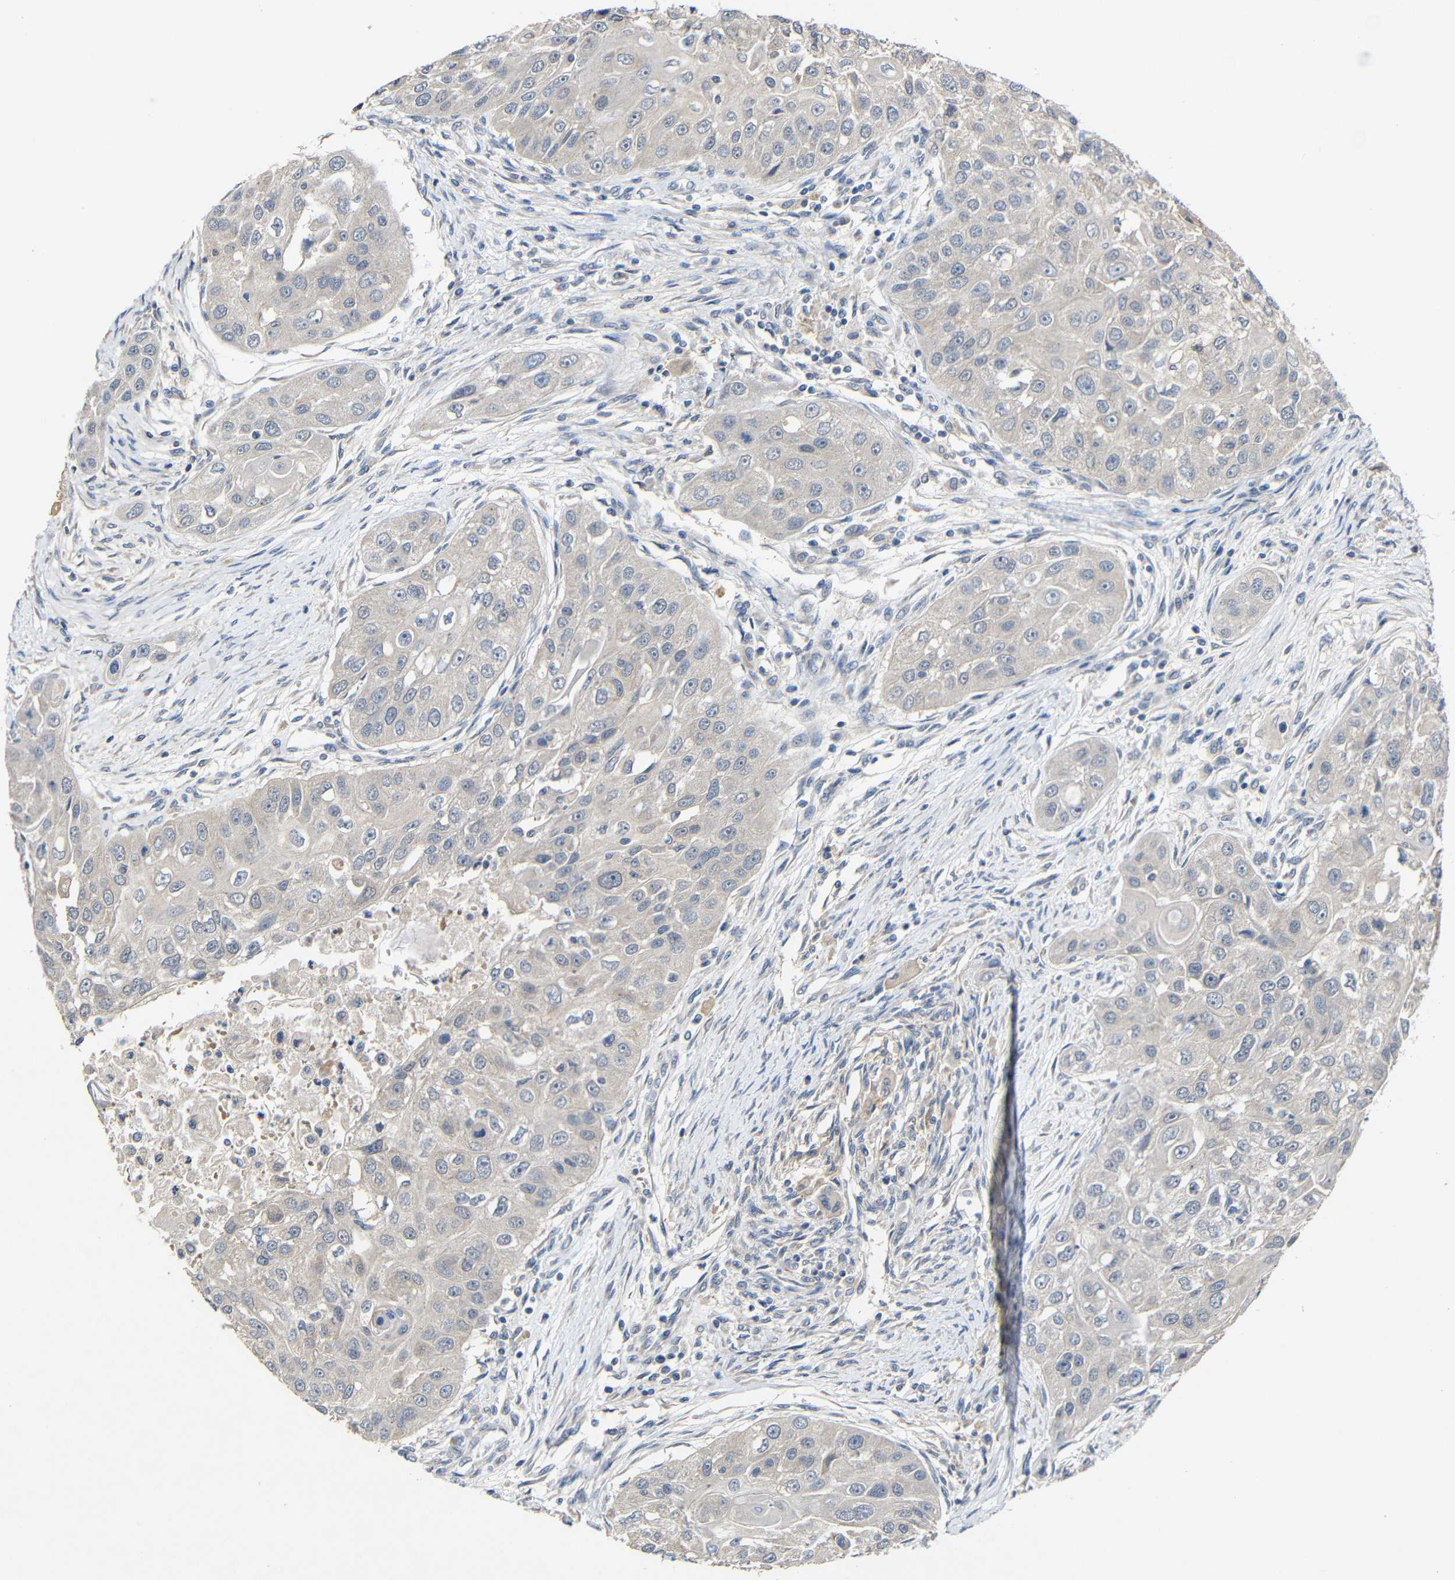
{"staining": {"intensity": "negative", "quantity": "none", "location": "none"}, "tissue": "head and neck cancer", "cell_type": "Tumor cells", "image_type": "cancer", "snomed": [{"axis": "morphology", "description": "Normal tissue, NOS"}, {"axis": "morphology", "description": "Squamous cell carcinoma, NOS"}, {"axis": "topography", "description": "Skeletal muscle"}, {"axis": "topography", "description": "Head-Neck"}], "caption": "The image demonstrates no significant expression in tumor cells of head and neck cancer (squamous cell carcinoma).", "gene": "HNF1A", "patient": {"sex": "male", "age": 51}}